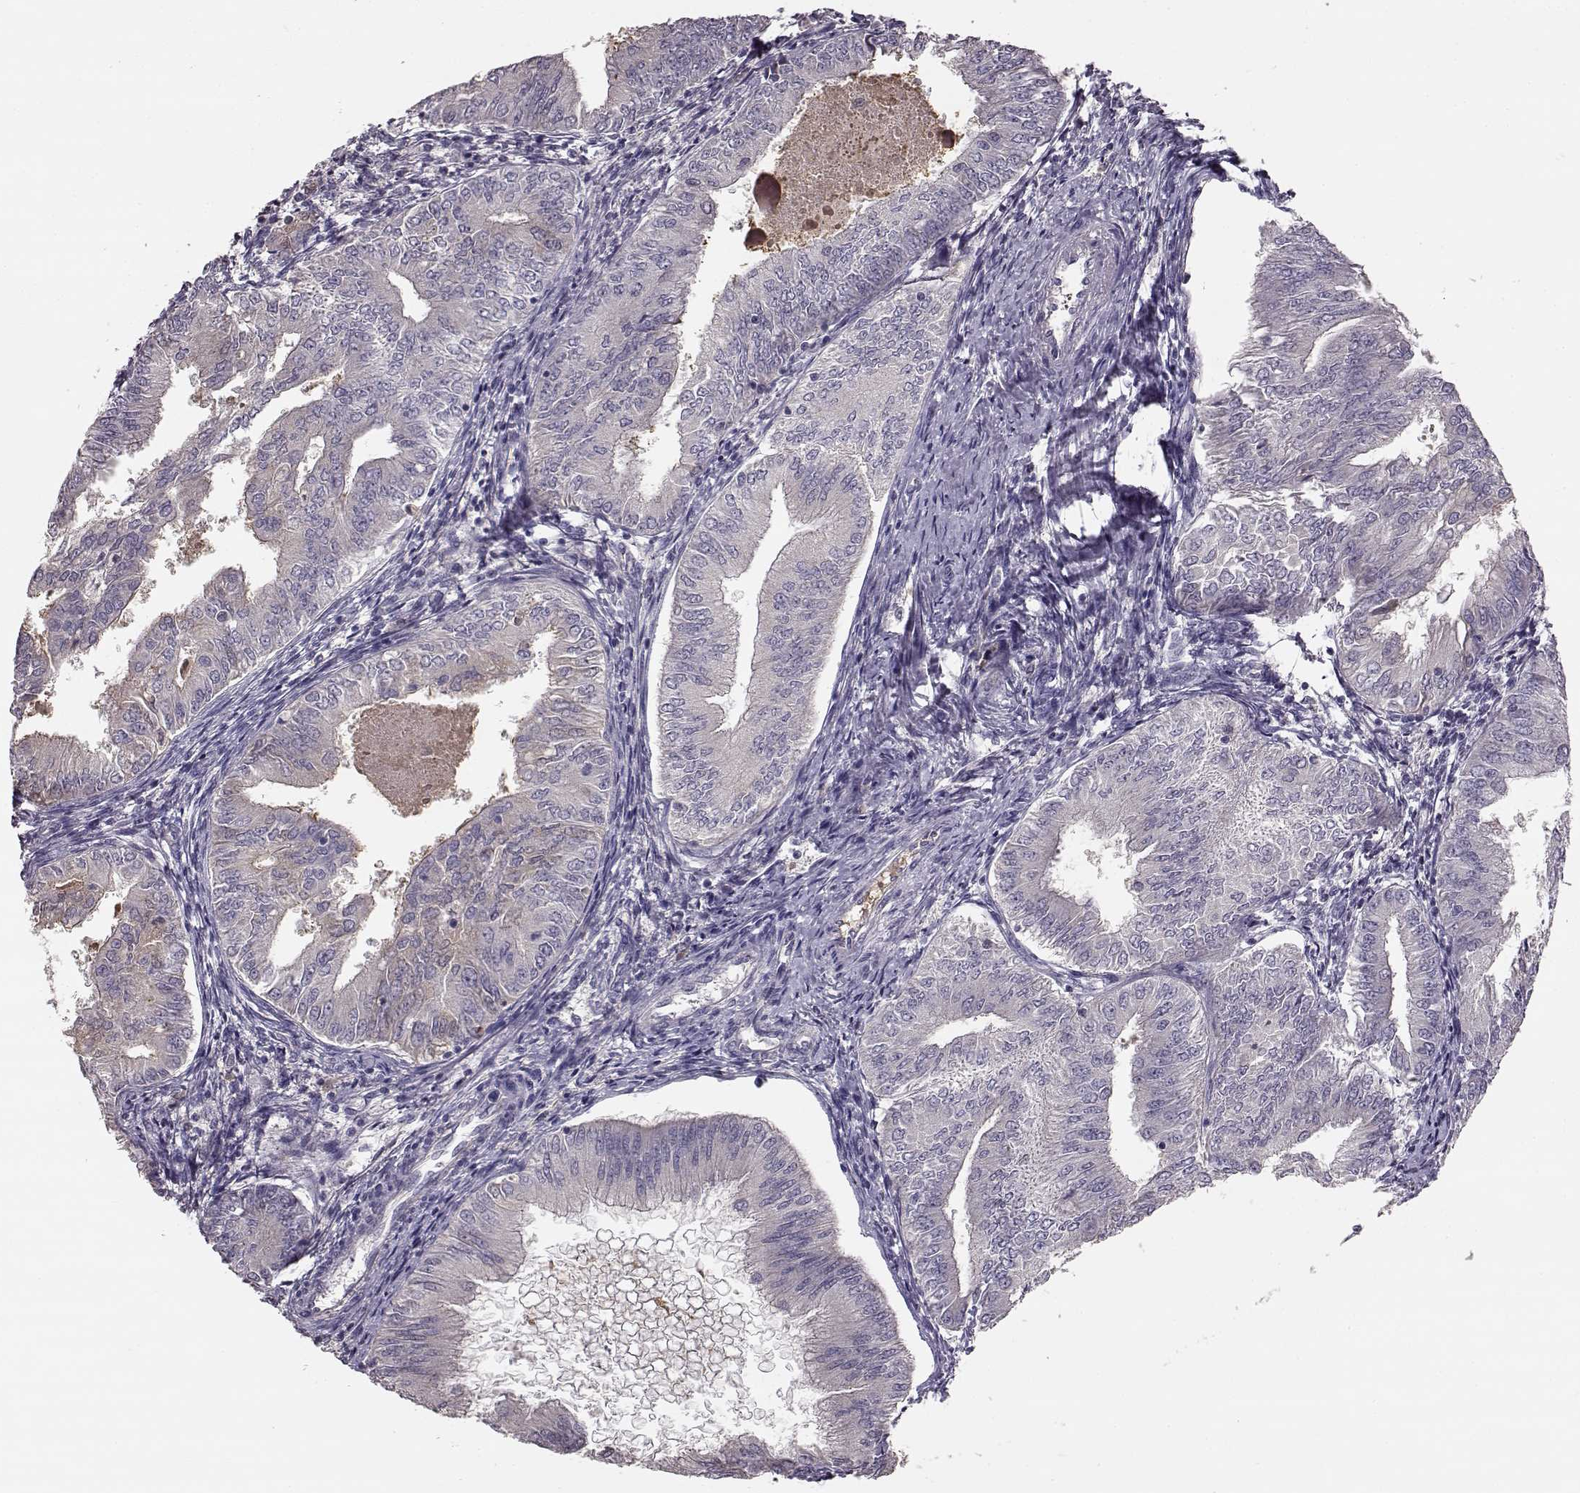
{"staining": {"intensity": "negative", "quantity": "none", "location": "none"}, "tissue": "endometrial cancer", "cell_type": "Tumor cells", "image_type": "cancer", "snomed": [{"axis": "morphology", "description": "Adenocarcinoma, NOS"}, {"axis": "topography", "description": "Endometrium"}], "caption": "Tumor cells show no significant protein staining in adenocarcinoma (endometrial).", "gene": "YJEFN3", "patient": {"sex": "female", "age": 53}}